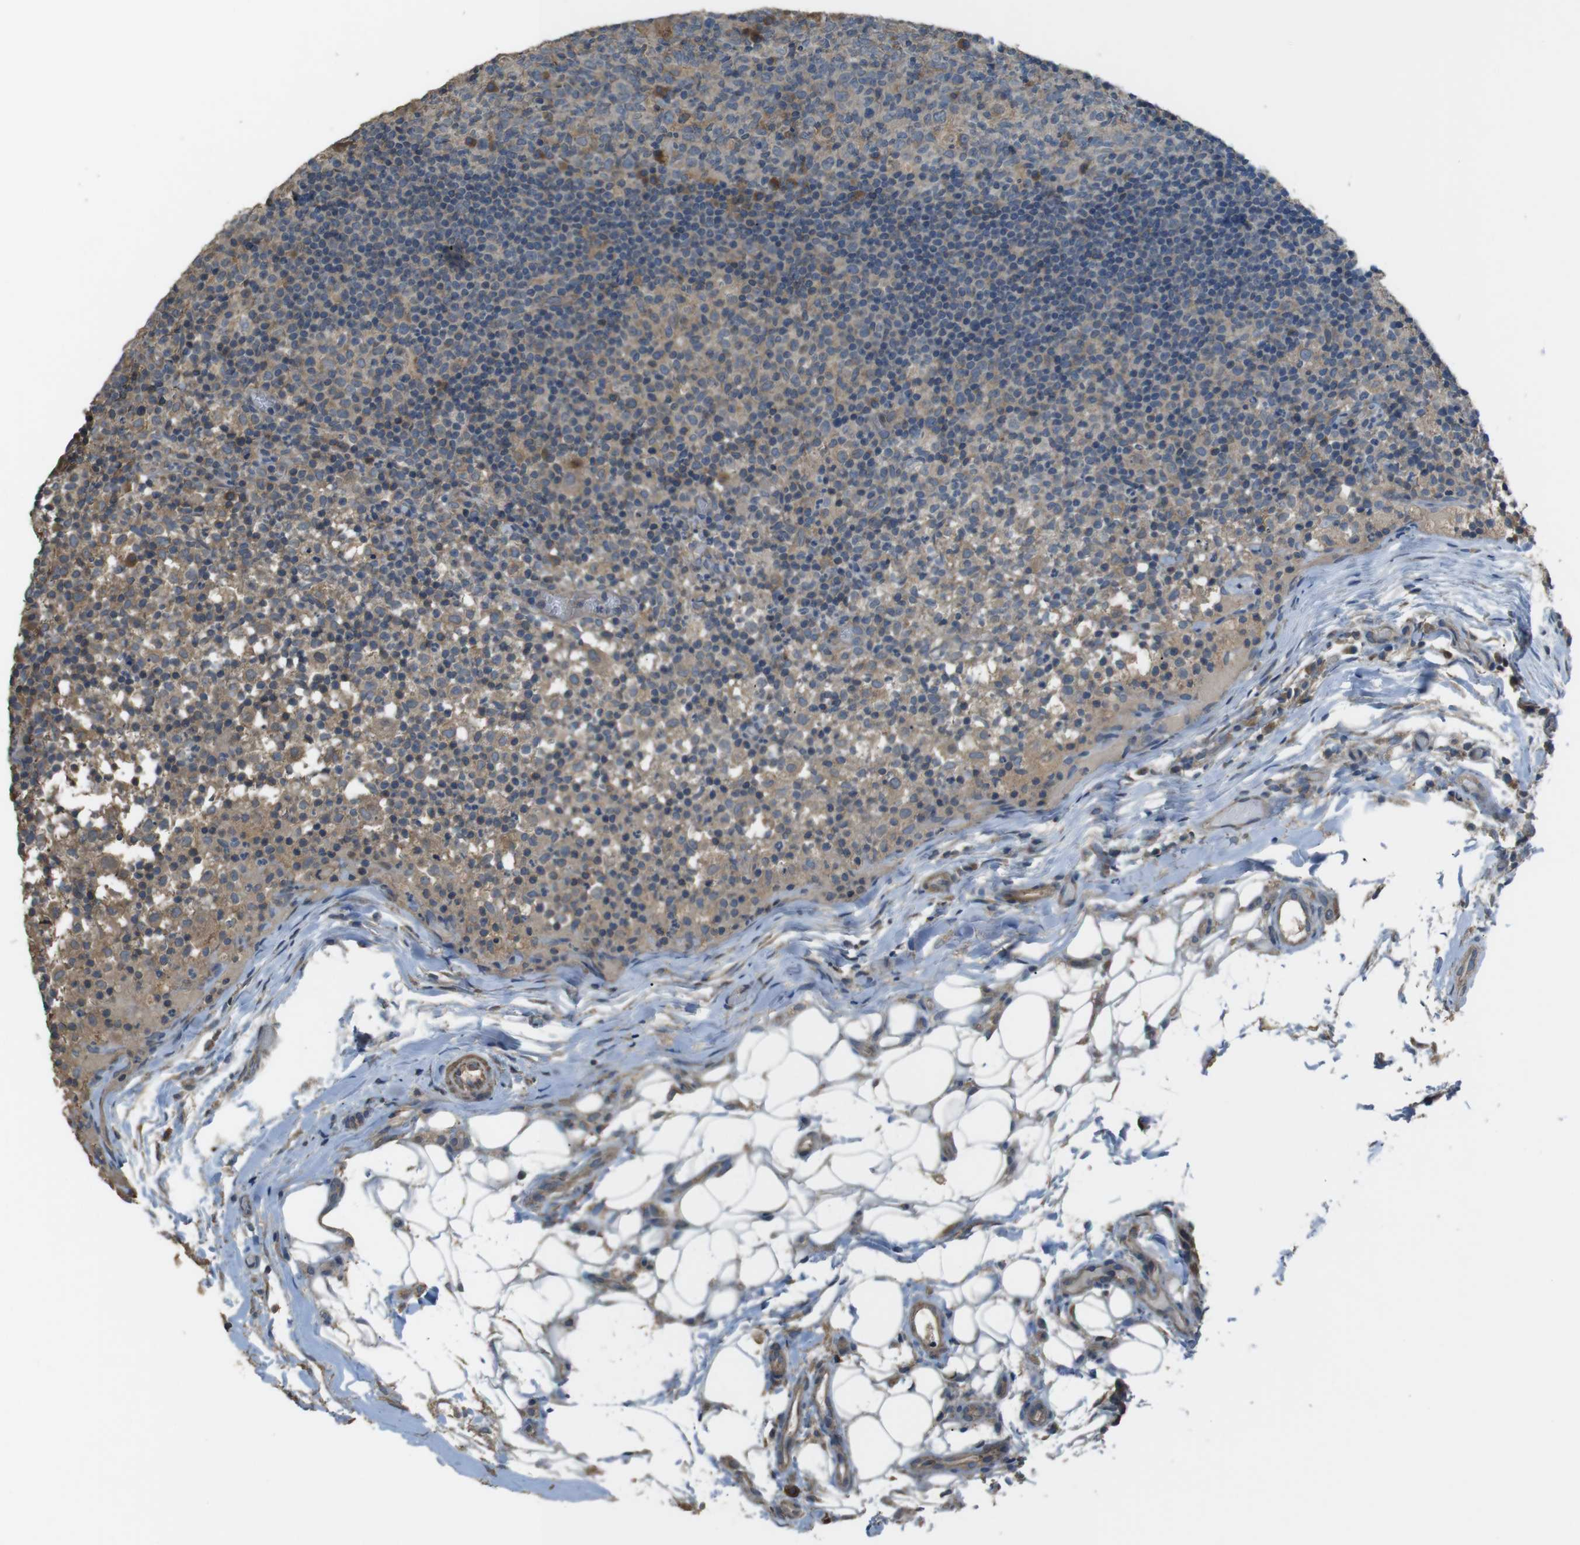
{"staining": {"intensity": "weak", "quantity": ">75%", "location": "cytoplasmic/membranous"}, "tissue": "lymph node", "cell_type": "Germinal center cells", "image_type": "normal", "snomed": [{"axis": "morphology", "description": "Normal tissue, NOS"}, {"axis": "morphology", "description": "Inflammation, NOS"}, {"axis": "topography", "description": "Lymph node"}], "caption": "A micrograph showing weak cytoplasmic/membranous staining in approximately >75% of germinal center cells in unremarkable lymph node, as visualized by brown immunohistochemical staining.", "gene": "FUT2", "patient": {"sex": "male", "age": 55}}